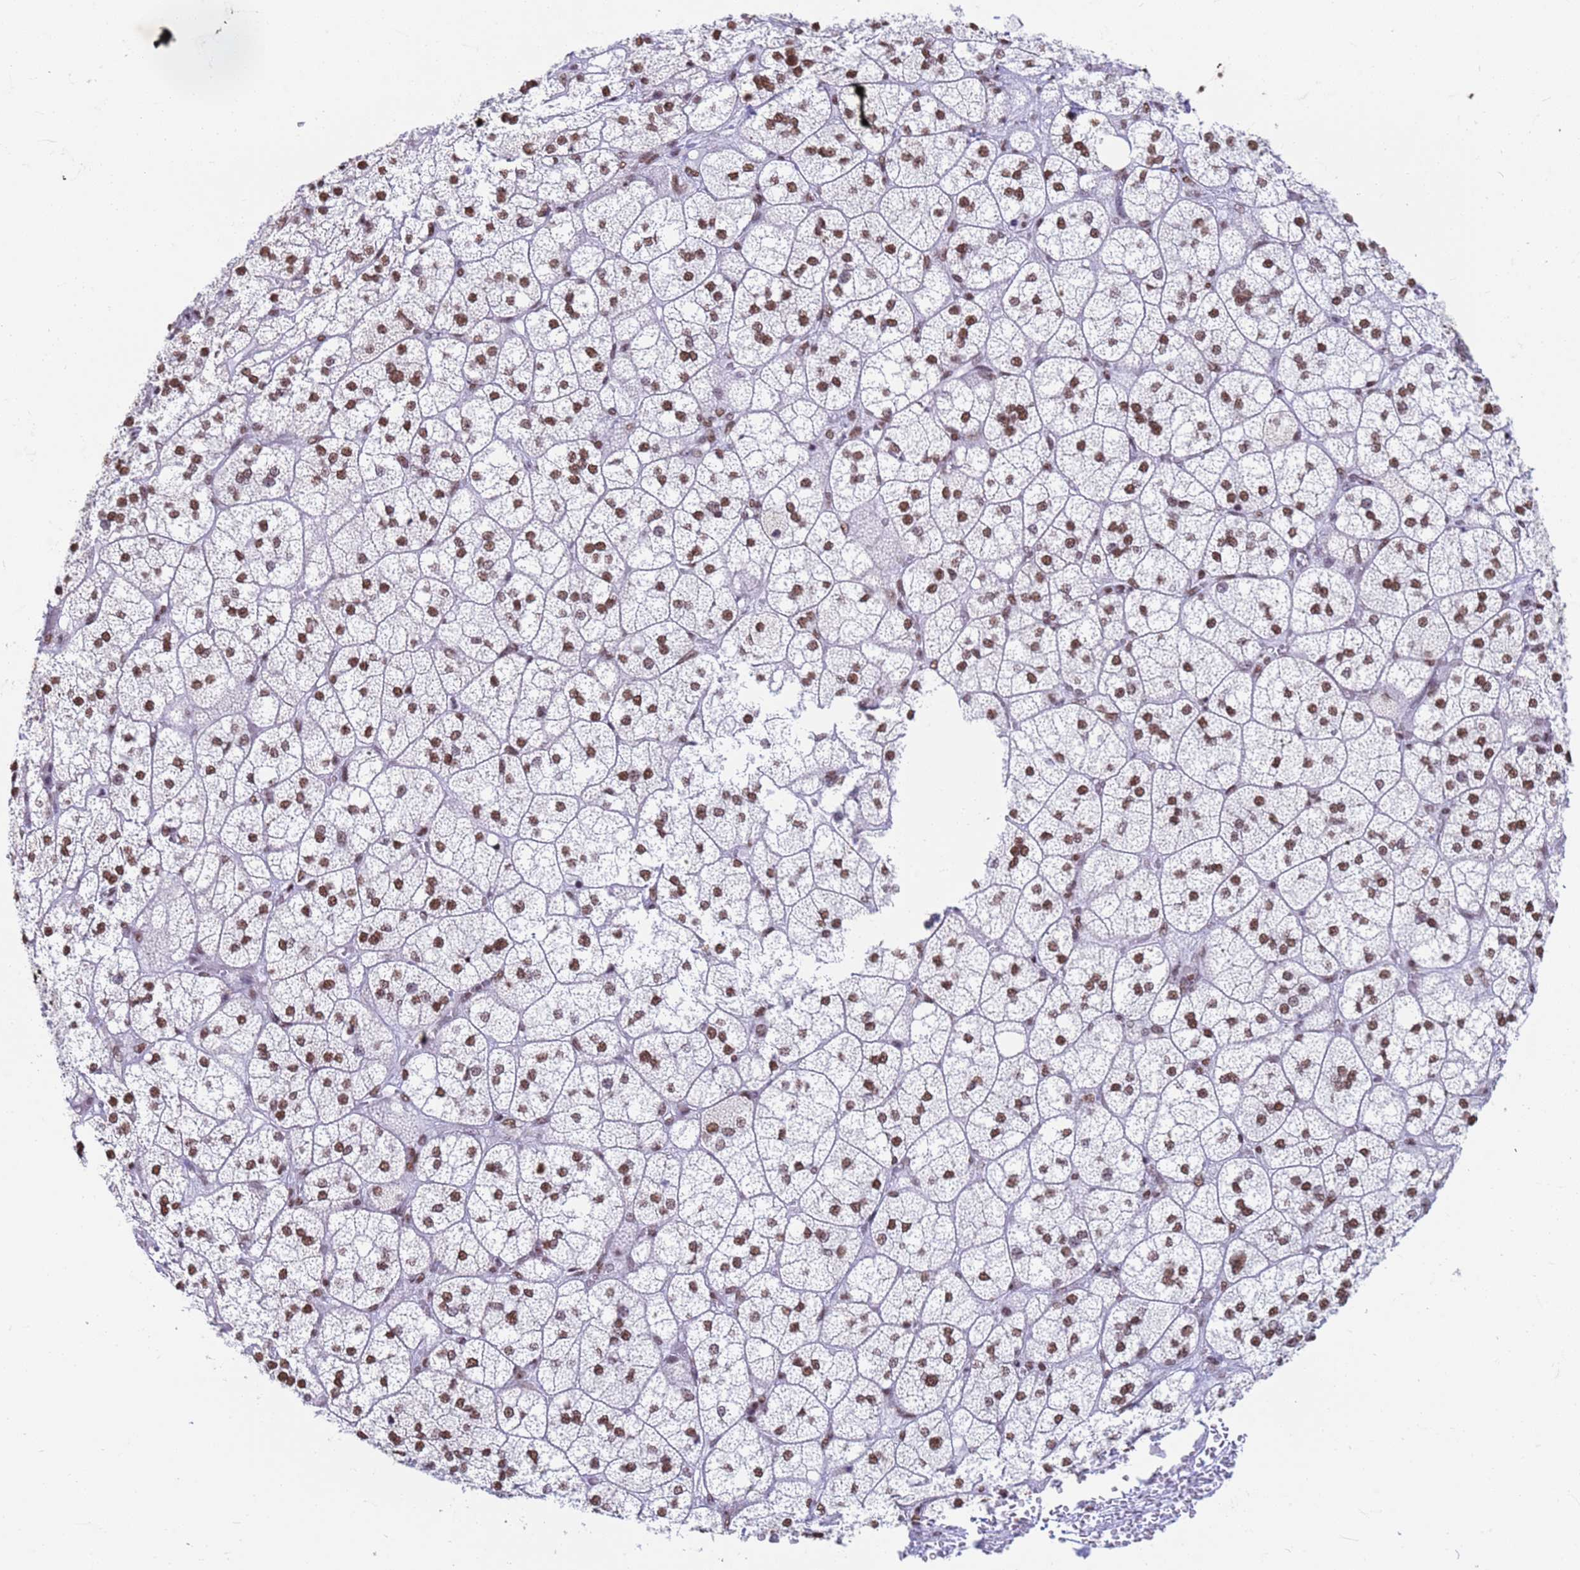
{"staining": {"intensity": "strong", "quantity": ">75%", "location": "nuclear"}, "tissue": "adrenal gland", "cell_type": "Glandular cells", "image_type": "normal", "snomed": [{"axis": "morphology", "description": "Normal tissue, NOS"}, {"axis": "topography", "description": "Adrenal gland"}], "caption": "A brown stain highlights strong nuclear expression of a protein in glandular cells of benign adrenal gland.", "gene": "FAM170B", "patient": {"sex": "male", "age": 61}}